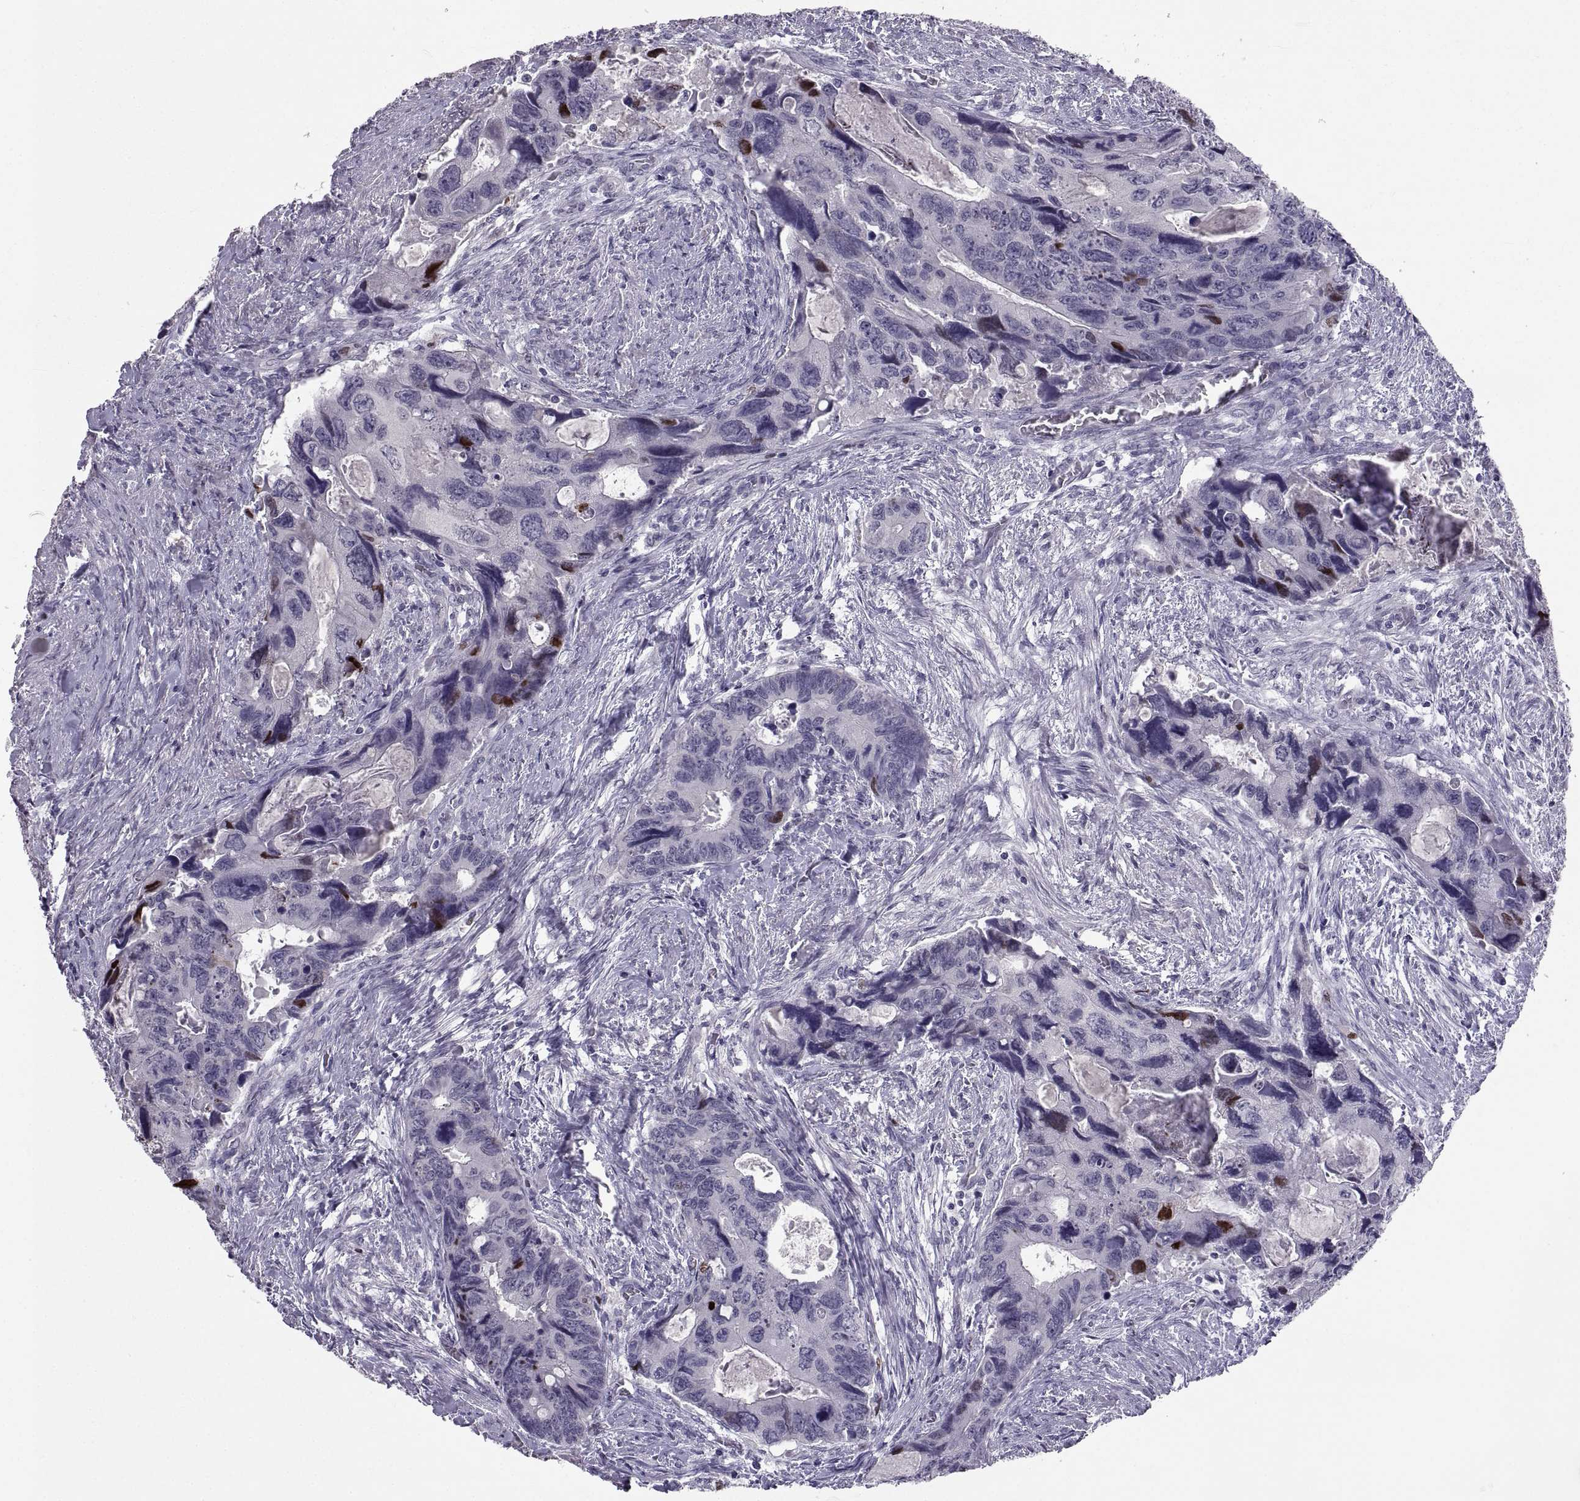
{"staining": {"intensity": "strong", "quantity": "<25%", "location": "nuclear"}, "tissue": "colorectal cancer", "cell_type": "Tumor cells", "image_type": "cancer", "snomed": [{"axis": "morphology", "description": "Adenocarcinoma, NOS"}, {"axis": "topography", "description": "Rectum"}], "caption": "Tumor cells demonstrate medium levels of strong nuclear expression in about <25% of cells in human colorectal cancer.", "gene": "SOX21", "patient": {"sex": "male", "age": 62}}